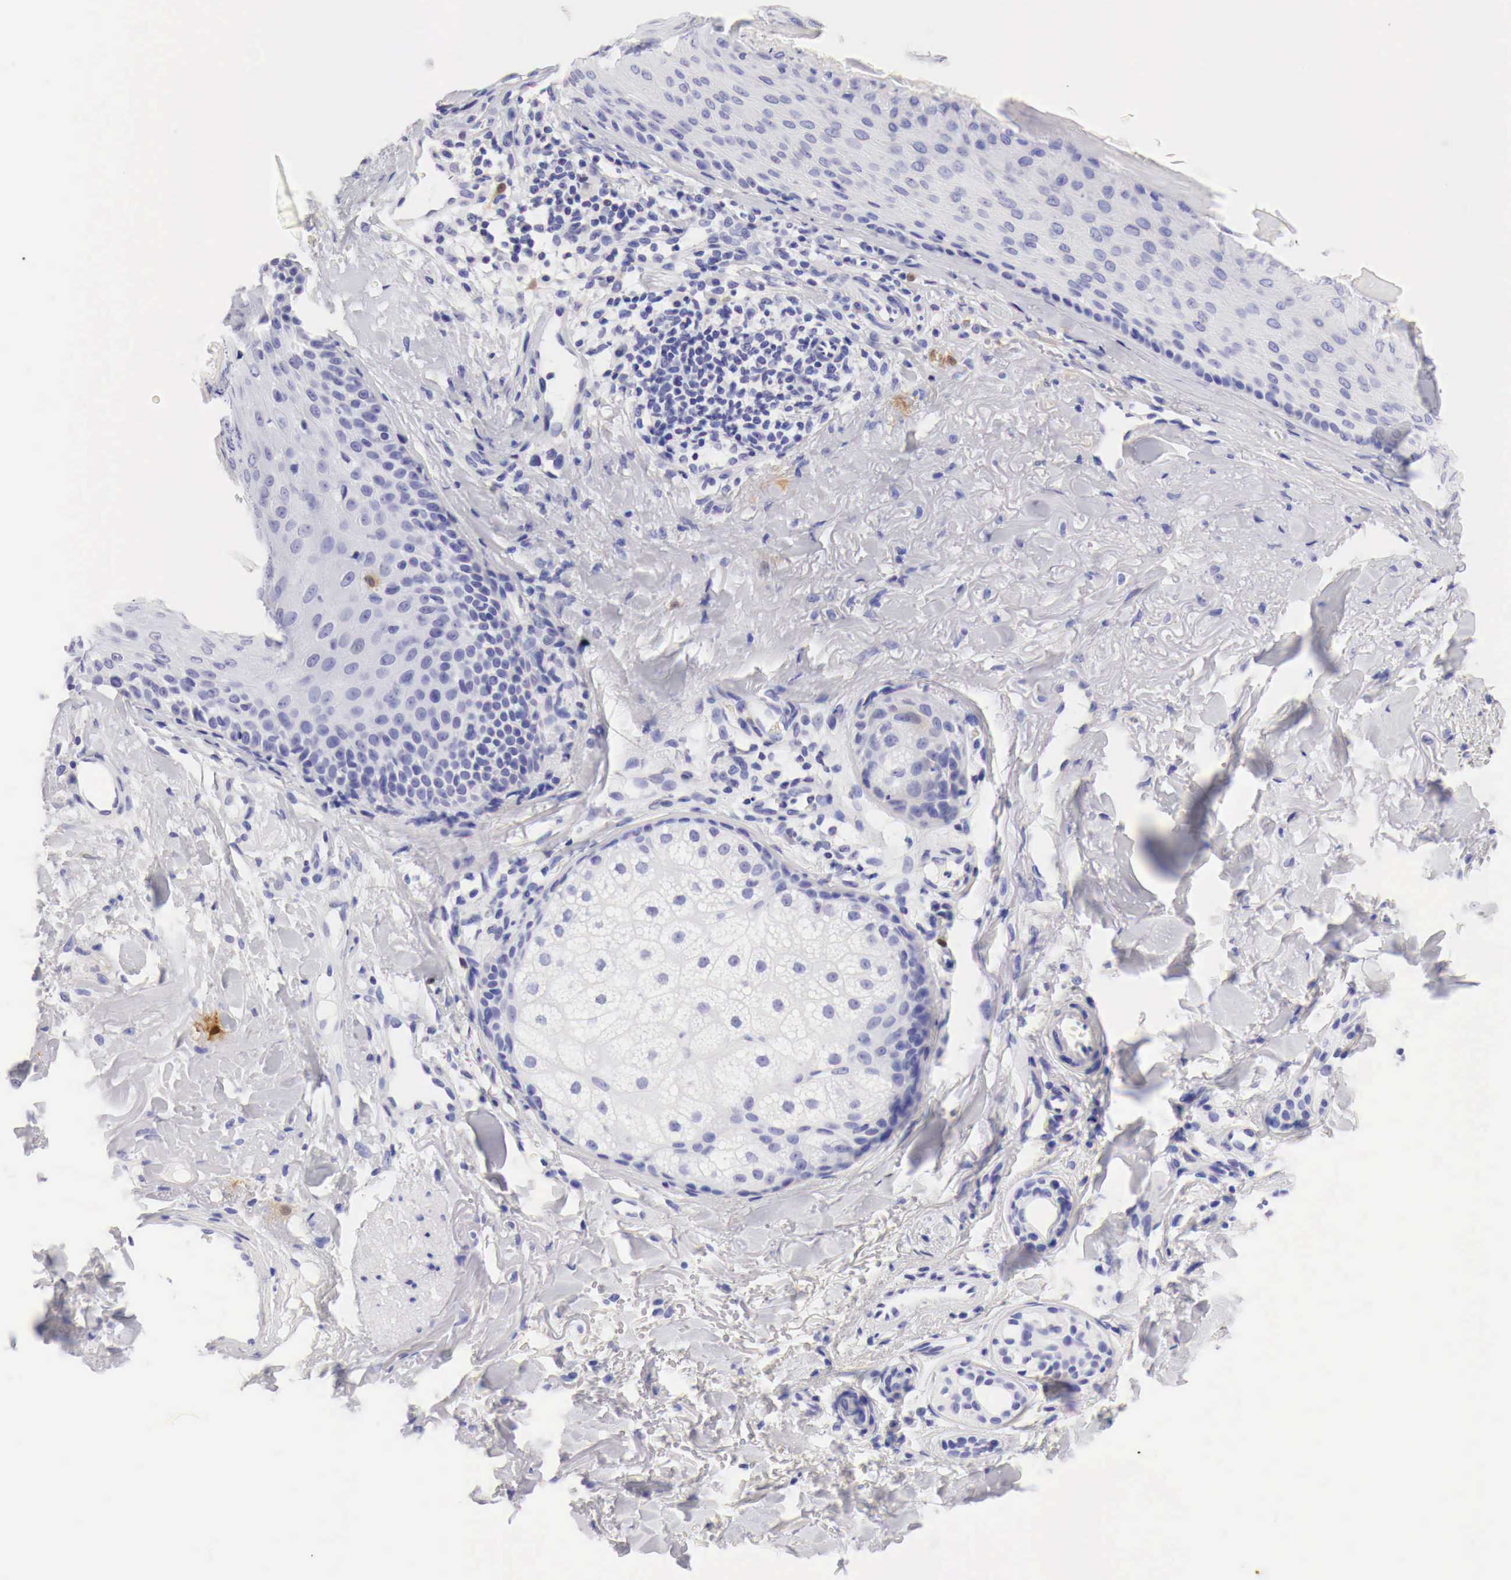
{"staining": {"intensity": "negative", "quantity": "none", "location": "none"}, "tissue": "skin cancer", "cell_type": "Tumor cells", "image_type": "cancer", "snomed": [{"axis": "morphology", "description": "Squamous cell carcinoma, NOS"}, {"axis": "topography", "description": "Skin"}], "caption": "An image of skin cancer (squamous cell carcinoma) stained for a protein shows no brown staining in tumor cells. Nuclei are stained in blue.", "gene": "CDKN2A", "patient": {"sex": "male", "age": 77}}